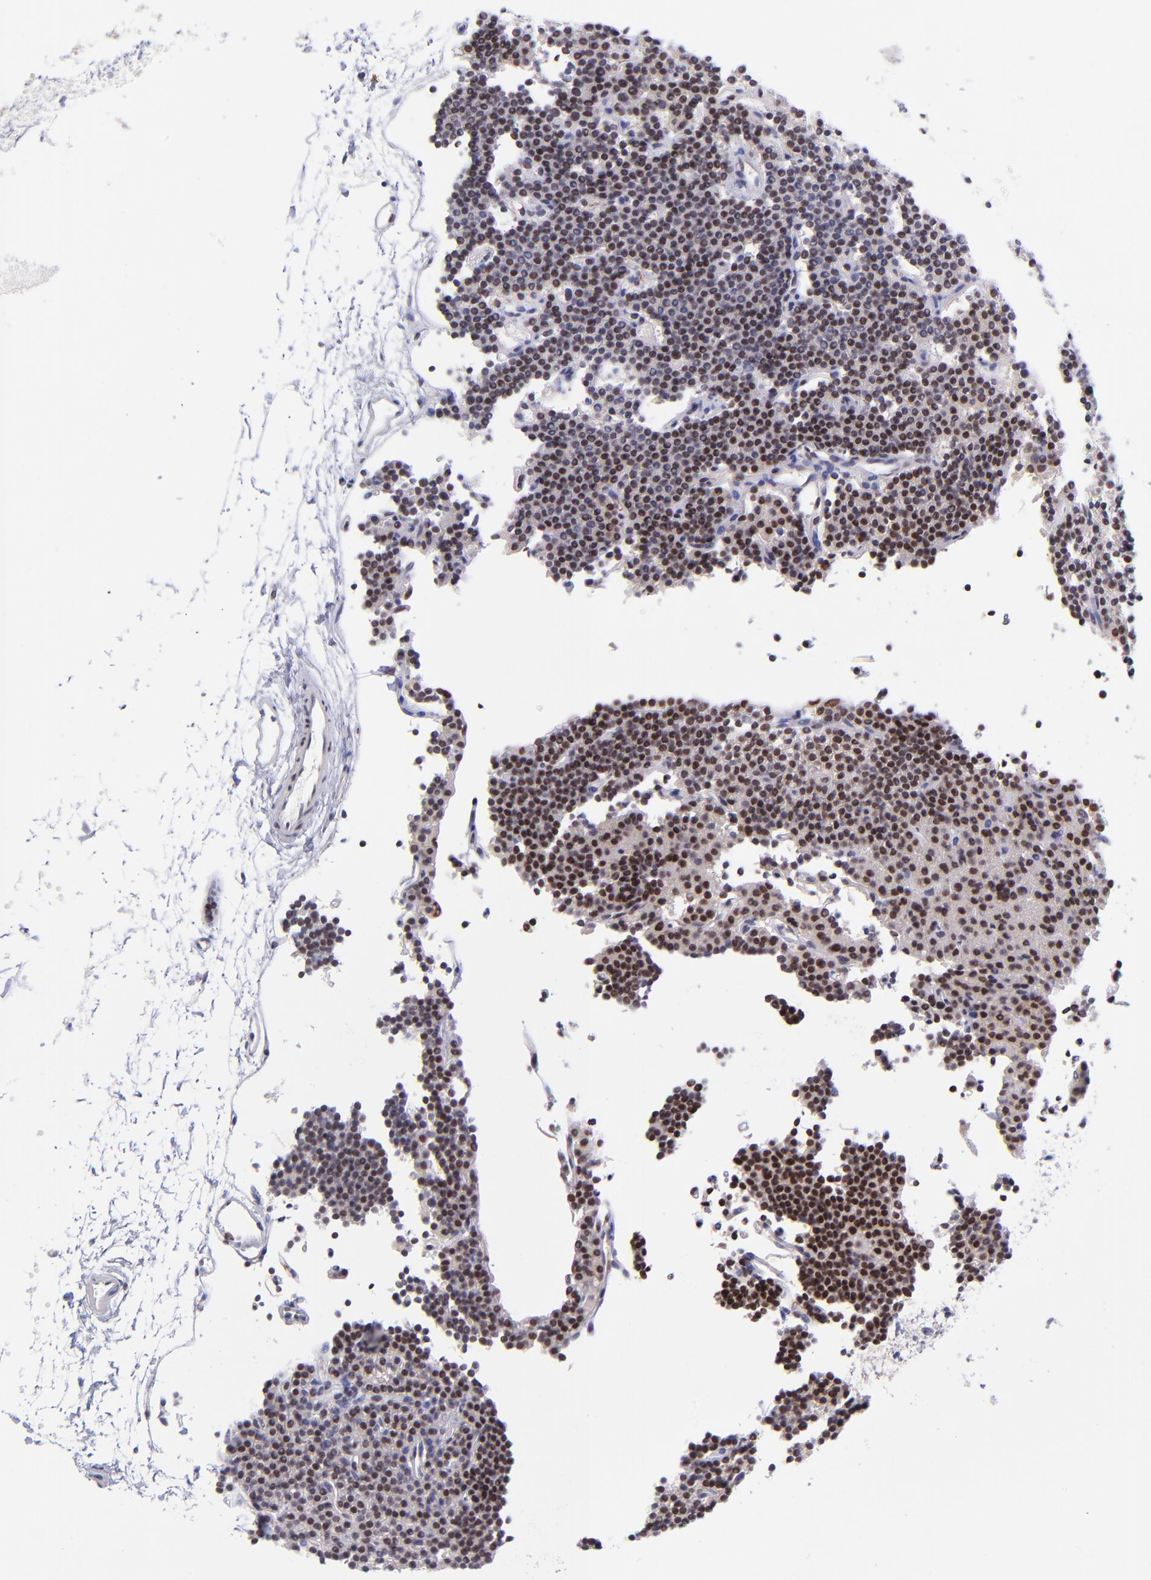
{"staining": {"intensity": "moderate", "quantity": ">75%", "location": "nuclear"}, "tissue": "parathyroid gland", "cell_type": "Glandular cells", "image_type": "normal", "snomed": [{"axis": "morphology", "description": "Normal tissue, NOS"}, {"axis": "topography", "description": "Parathyroid gland"}], "caption": "Brown immunohistochemical staining in benign human parathyroid gland reveals moderate nuclear expression in approximately >75% of glandular cells.", "gene": "SOX6", "patient": {"sex": "female", "age": 45}}